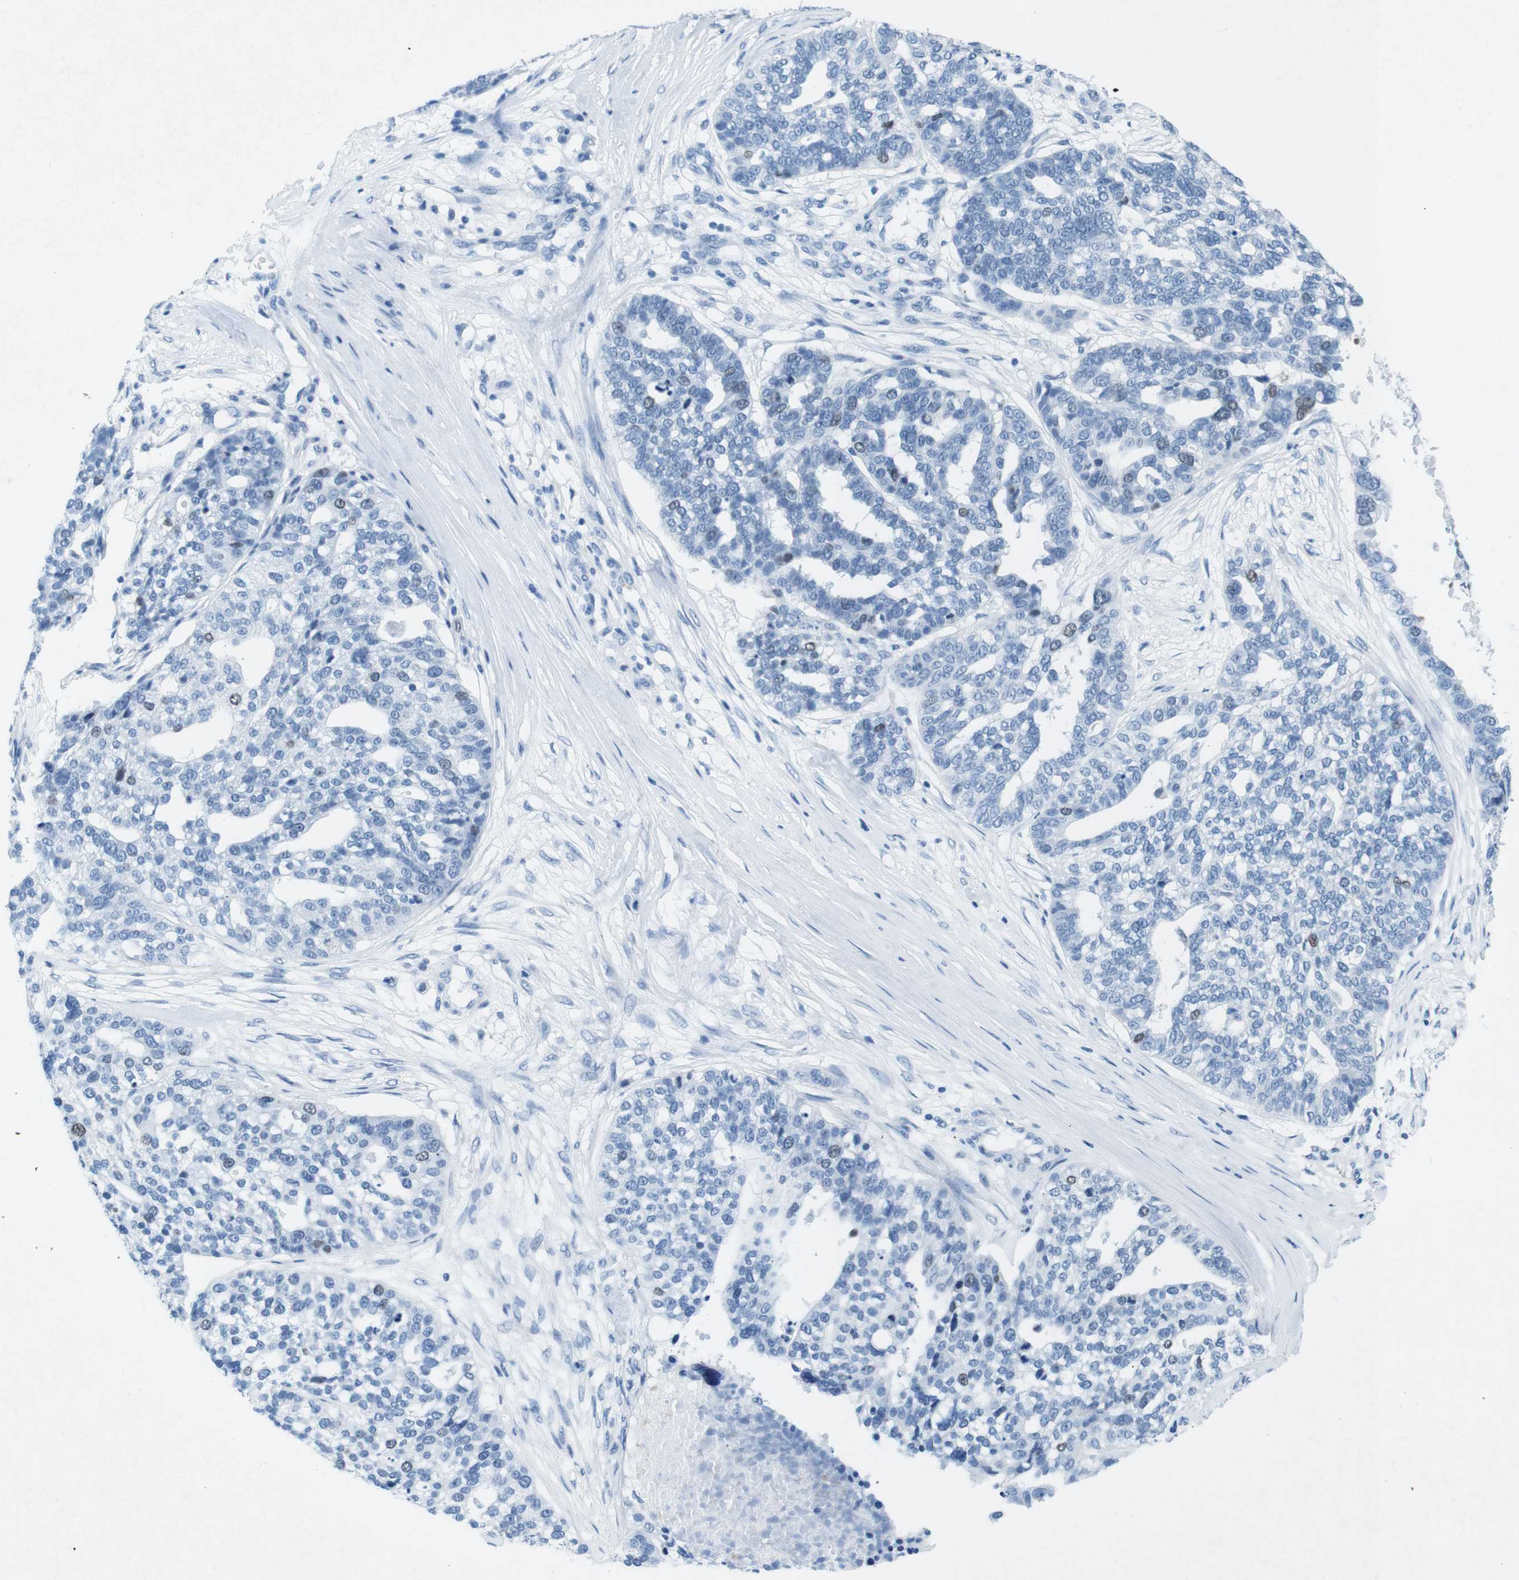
{"staining": {"intensity": "weak", "quantity": "<25%", "location": "nuclear"}, "tissue": "ovarian cancer", "cell_type": "Tumor cells", "image_type": "cancer", "snomed": [{"axis": "morphology", "description": "Cystadenocarcinoma, serous, NOS"}, {"axis": "topography", "description": "Ovary"}], "caption": "High power microscopy histopathology image of an IHC histopathology image of ovarian cancer, revealing no significant staining in tumor cells. (Stains: DAB immunohistochemistry with hematoxylin counter stain, Microscopy: brightfield microscopy at high magnification).", "gene": "CTAG1B", "patient": {"sex": "female", "age": 59}}